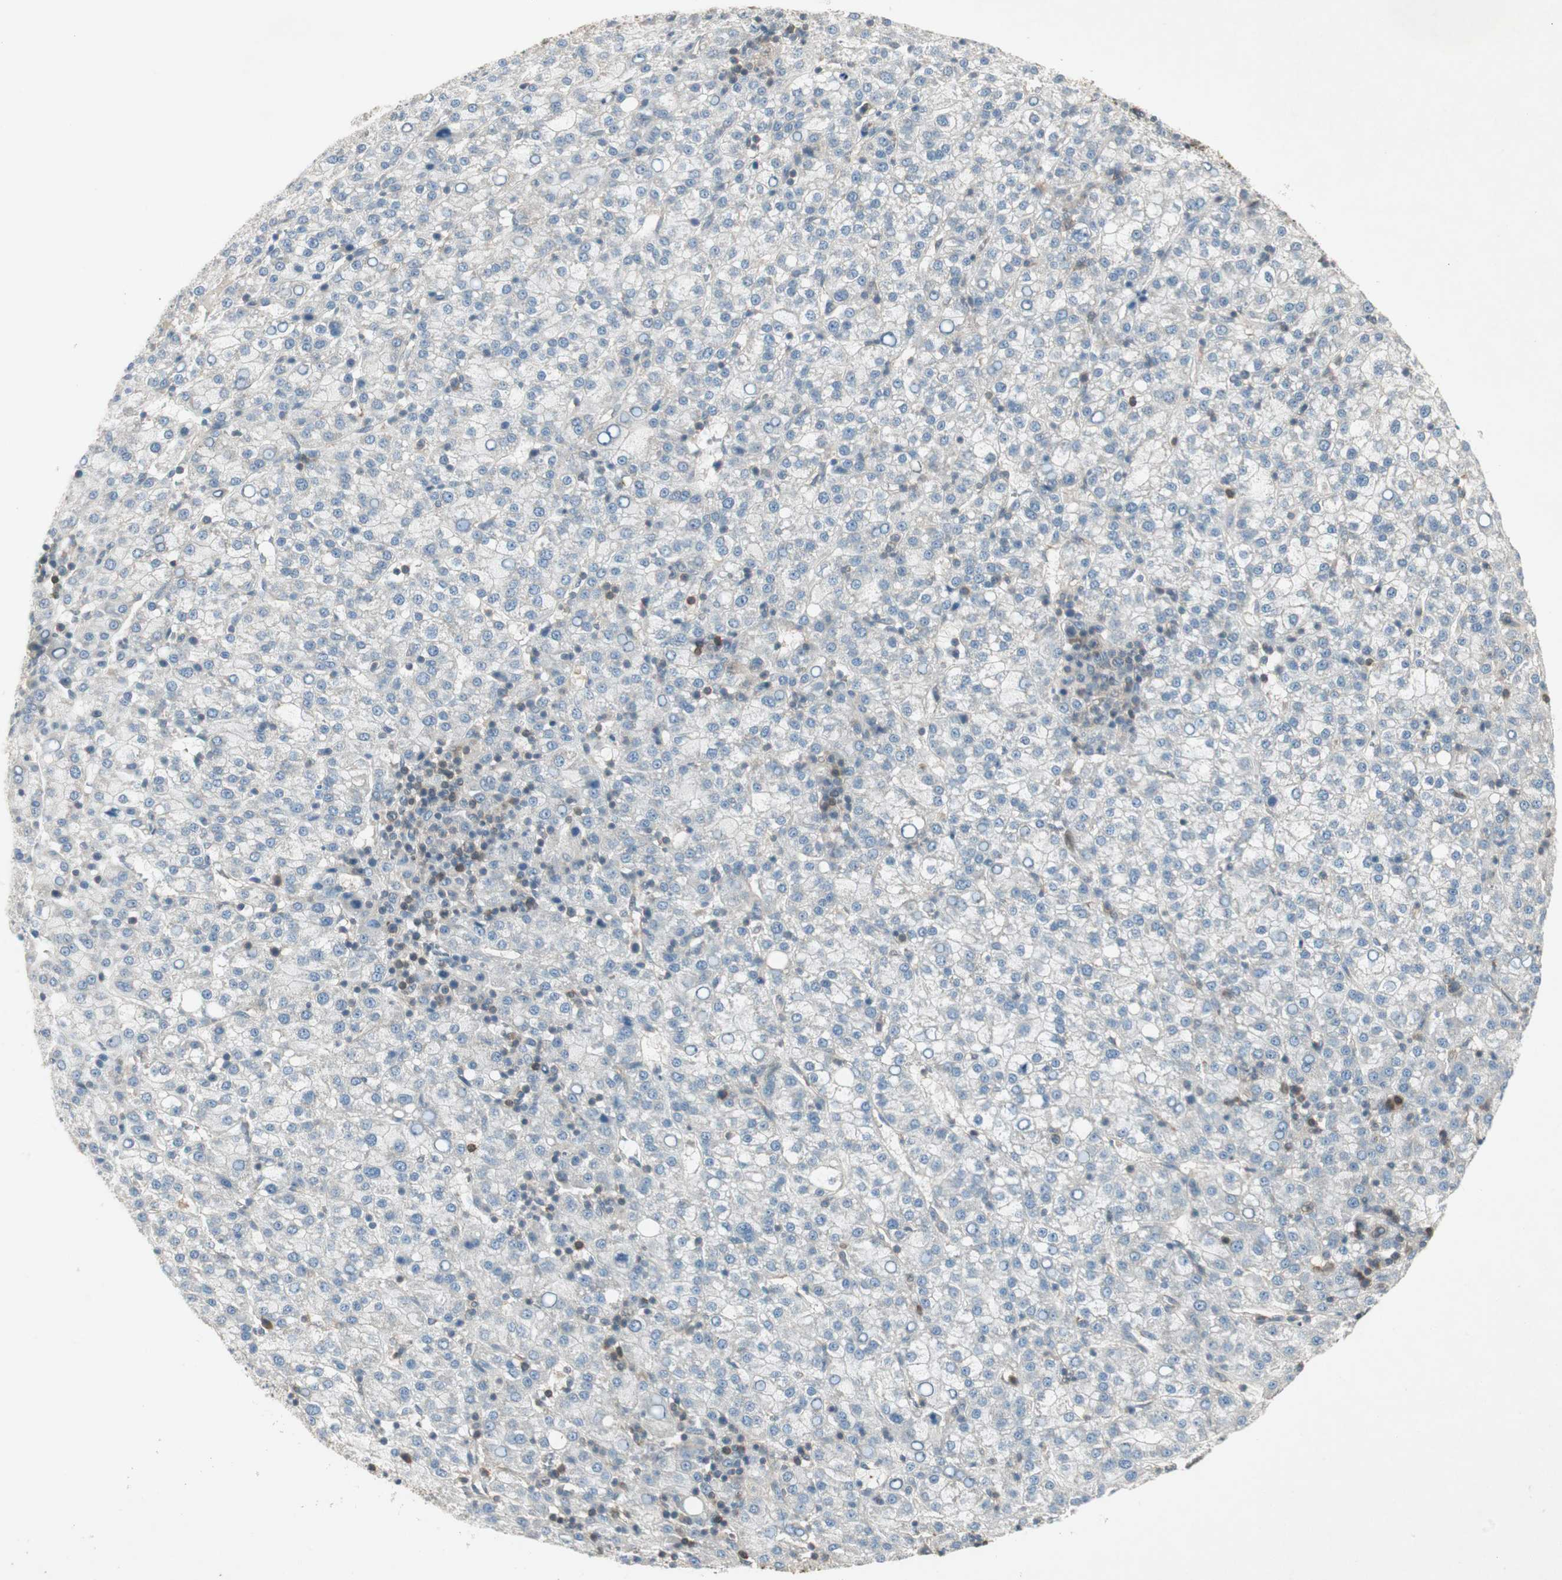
{"staining": {"intensity": "negative", "quantity": "none", "location": "none"}, "tissue": "liver cancer", "cell_type": "Tumor cells", "image_type": "cancer", "snomed": [{"axis": "morphology", "description": "Carcinoma, Hepatocellular, NOS"}, {"axis": "topography", "description": "Liver"}], "caption": "Immunohistochemical staining of human liver hepatocellular carcinoma exhibits no significant positivity in tumor cells.", "gene": "USP2", "patient": {"sex": "female", "age": 58}}